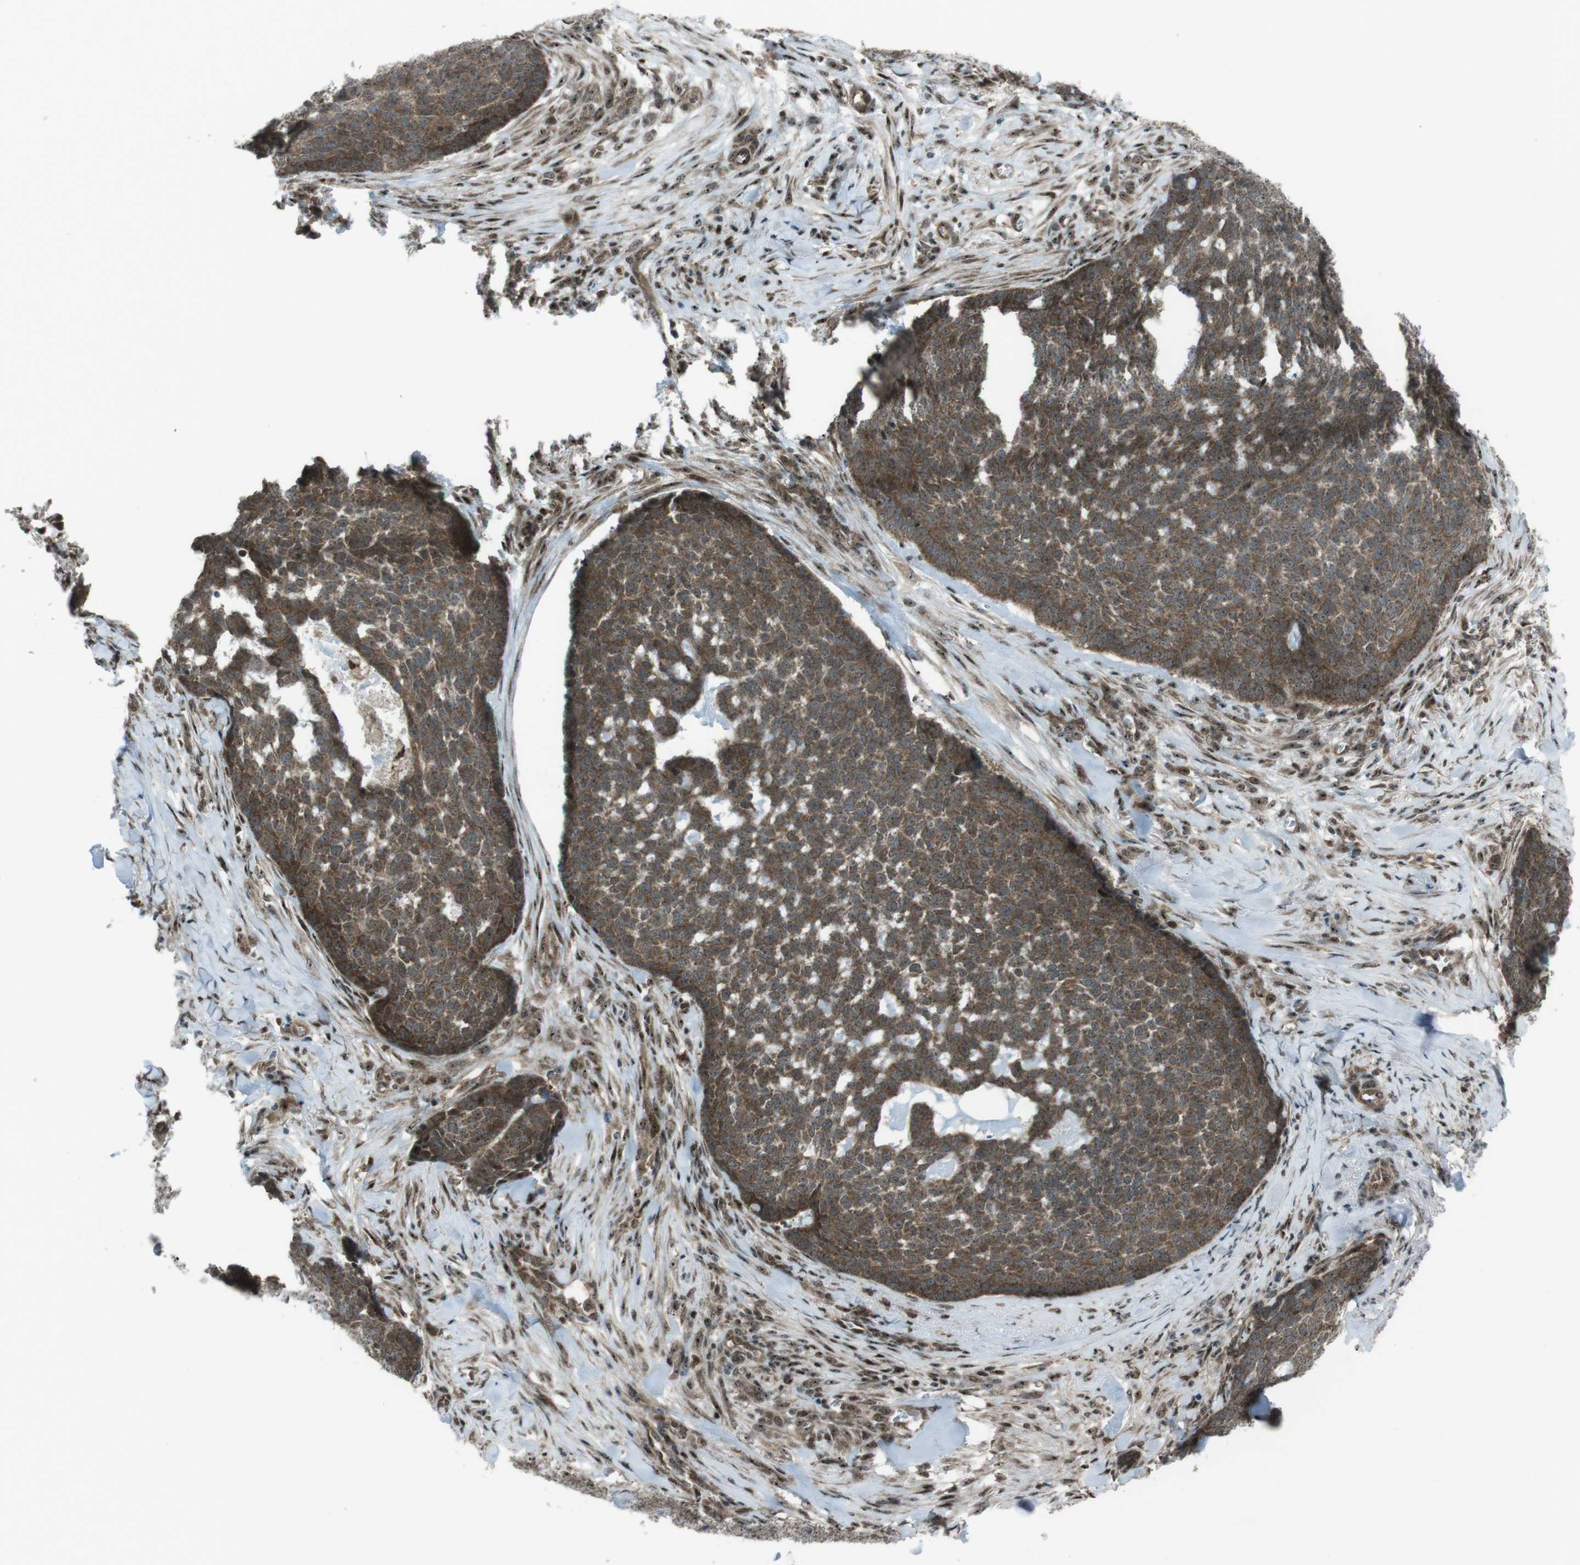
{"staining": {"intensity": "moderate", "quantity": ">75%", "location": "cytoplasmic/membranous"}, "tissue": "skin cancer", "cell_type": "Tumor cells", "image_type": "cancer", "snomed": [{"axis": "morphology", "description": "Basal cell carcinoma"}, {"axis": "topography", "description": "Skin"}], "caption": "Protein analysis of skin basal cell carcinoma tissue exhibits moderate cytoplasmic/membranous staining in approximately >75% of tumor cells.", "gene": "CSNK1D", "patient": {"sex": "male", "age": 84}}